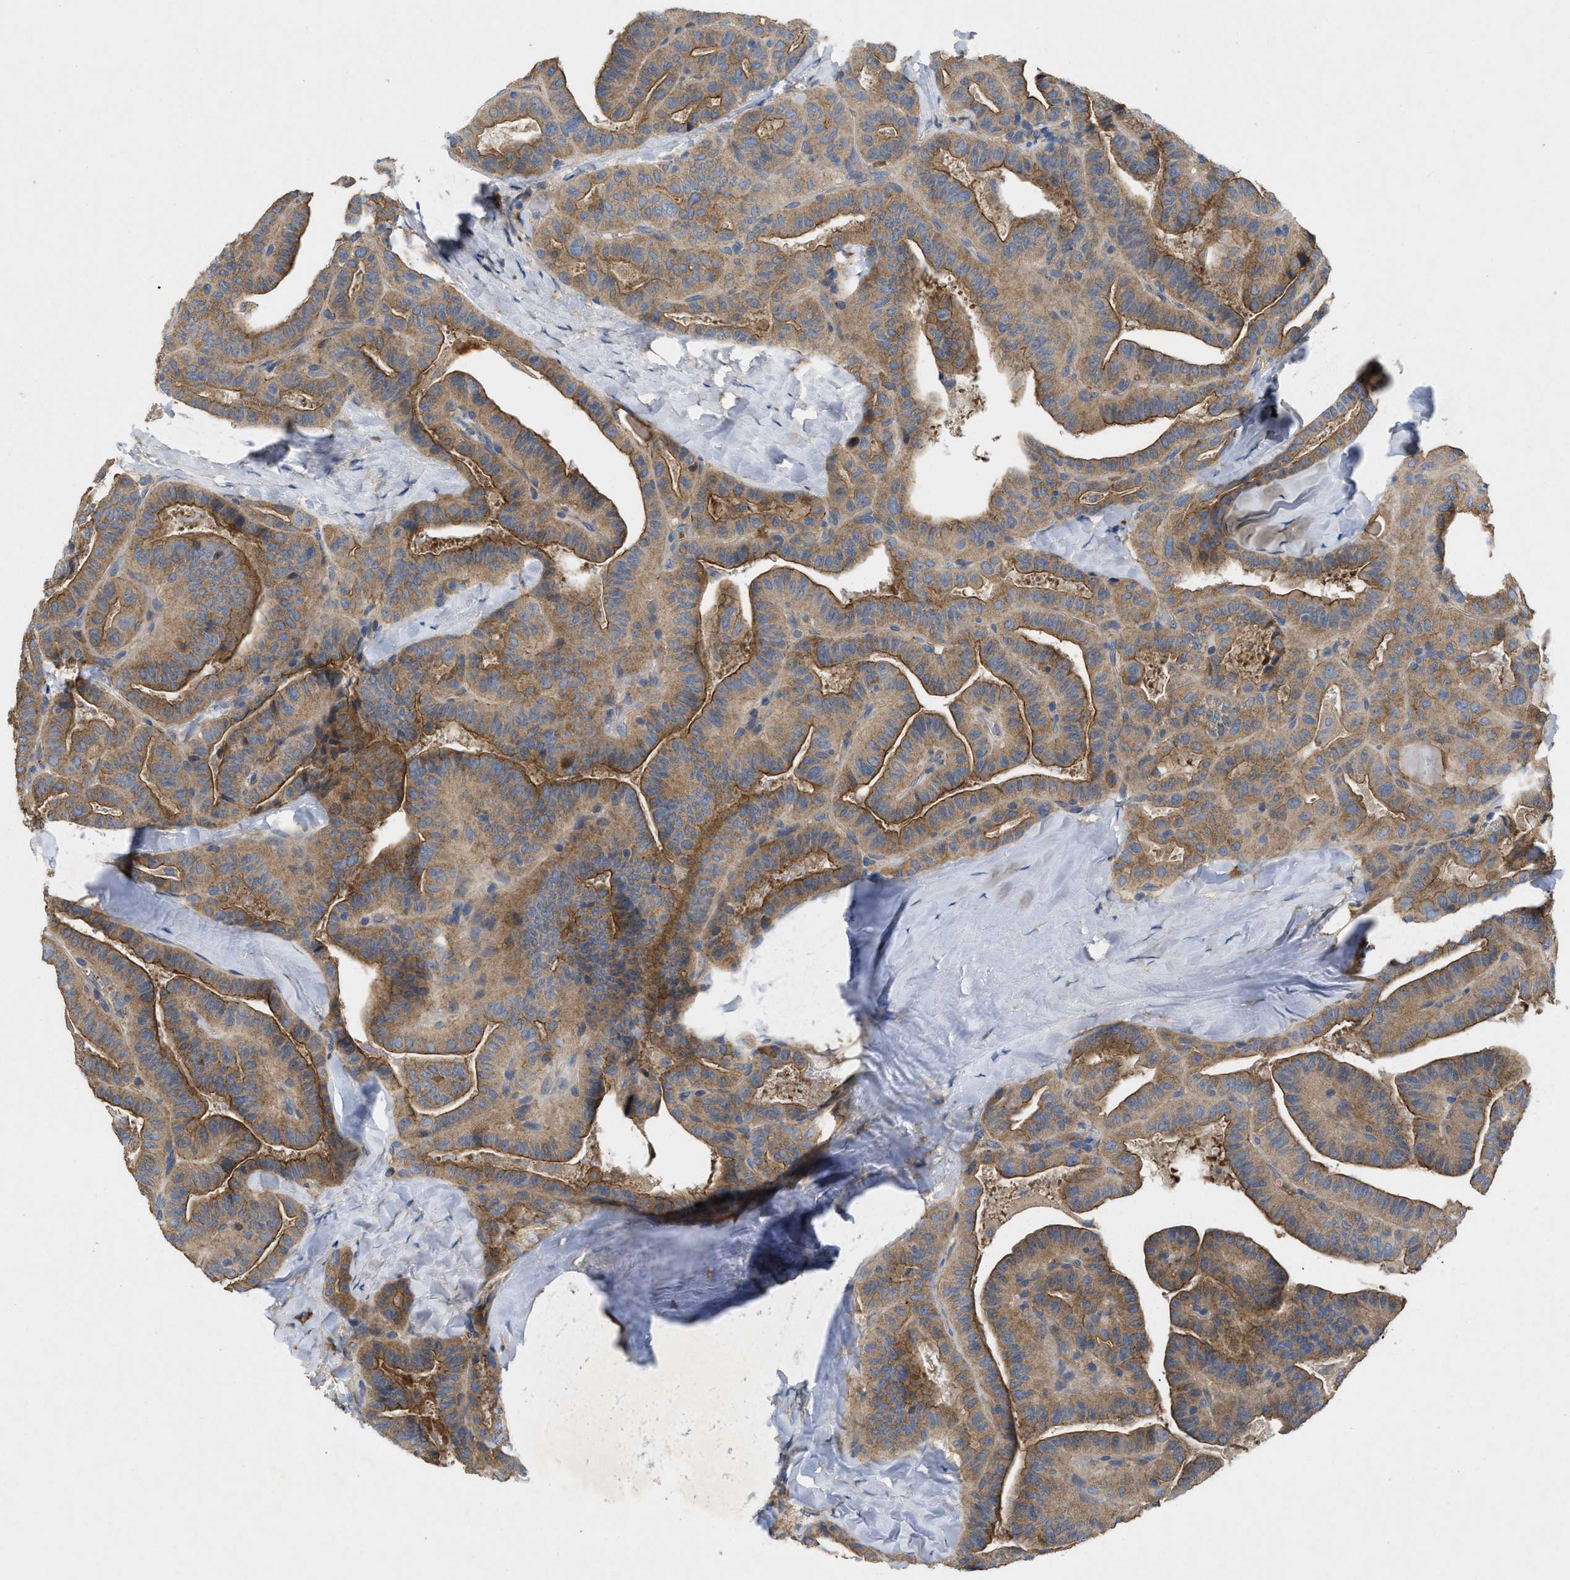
{"staining": {"intensity": "moderate", "quantity": ">75%", "location": "cytoplasmic/membranous"}, "tissue": "thyroid cancer", "cell_type": "Tumor cells", "image_type": "cancer", "snomed": [{"axis": "morphology", "description": "Papillary adenocarcinoma, NOS"}, {"axis": "topography", "description": "Thyroid gland"}], "caption": "Immunohistochemistry image of neoplastic tissue: thyroid cancer (papillary adenocarcinoma) stained using immunohistochemistry demonstrates medium levels of moderate protein expression localized specifically in the cytoplasmic/membranous of tumor cells, appearing as a cytoplasmic/membranous brown color.", "gene": "TMEM131", "patient": {"sex": "male", "age": 77}}